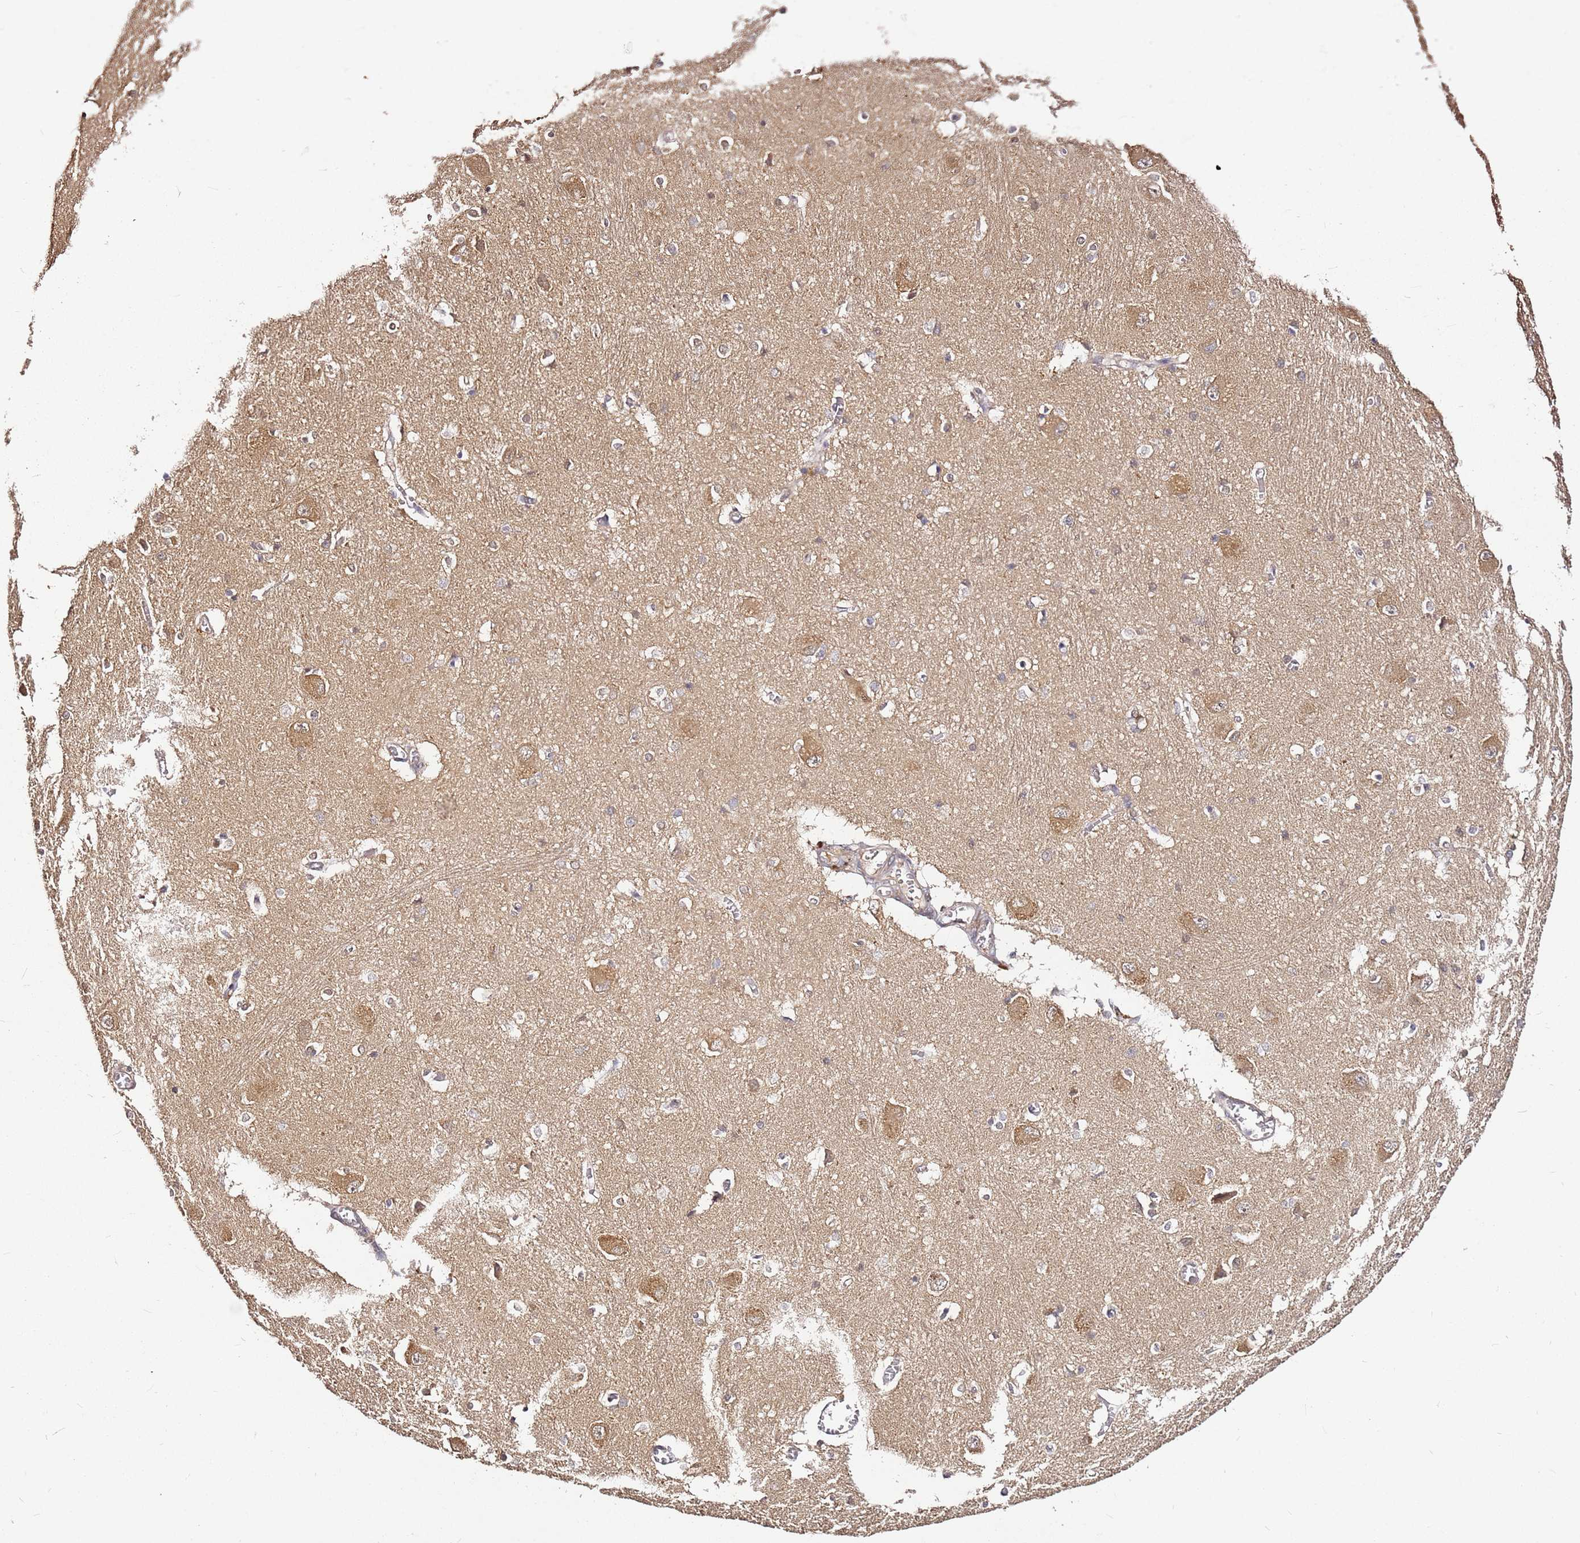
{"staining": {"intensity": "moderate", "quantity": "25%-75%", "location": "cytoplasmic/membranous"}, "tissue": "caudate", "cell_type": "Glial cells", "image_type": "normal", "snomed": [{"axis": "morphology", "description": "Normal tissue, NOS"}, {"axis": "topography", "description": "Lateral ventricle wall"}], "caption": "The immunohistochemical stain labels moderate cytoplasmic/membranous positivity in glial cells of normal caudate. (DAB IHC with brightfield microscopy, high magnification).", "gene": "C6orf136", "patient": {"sex": "male", "age": 37}}